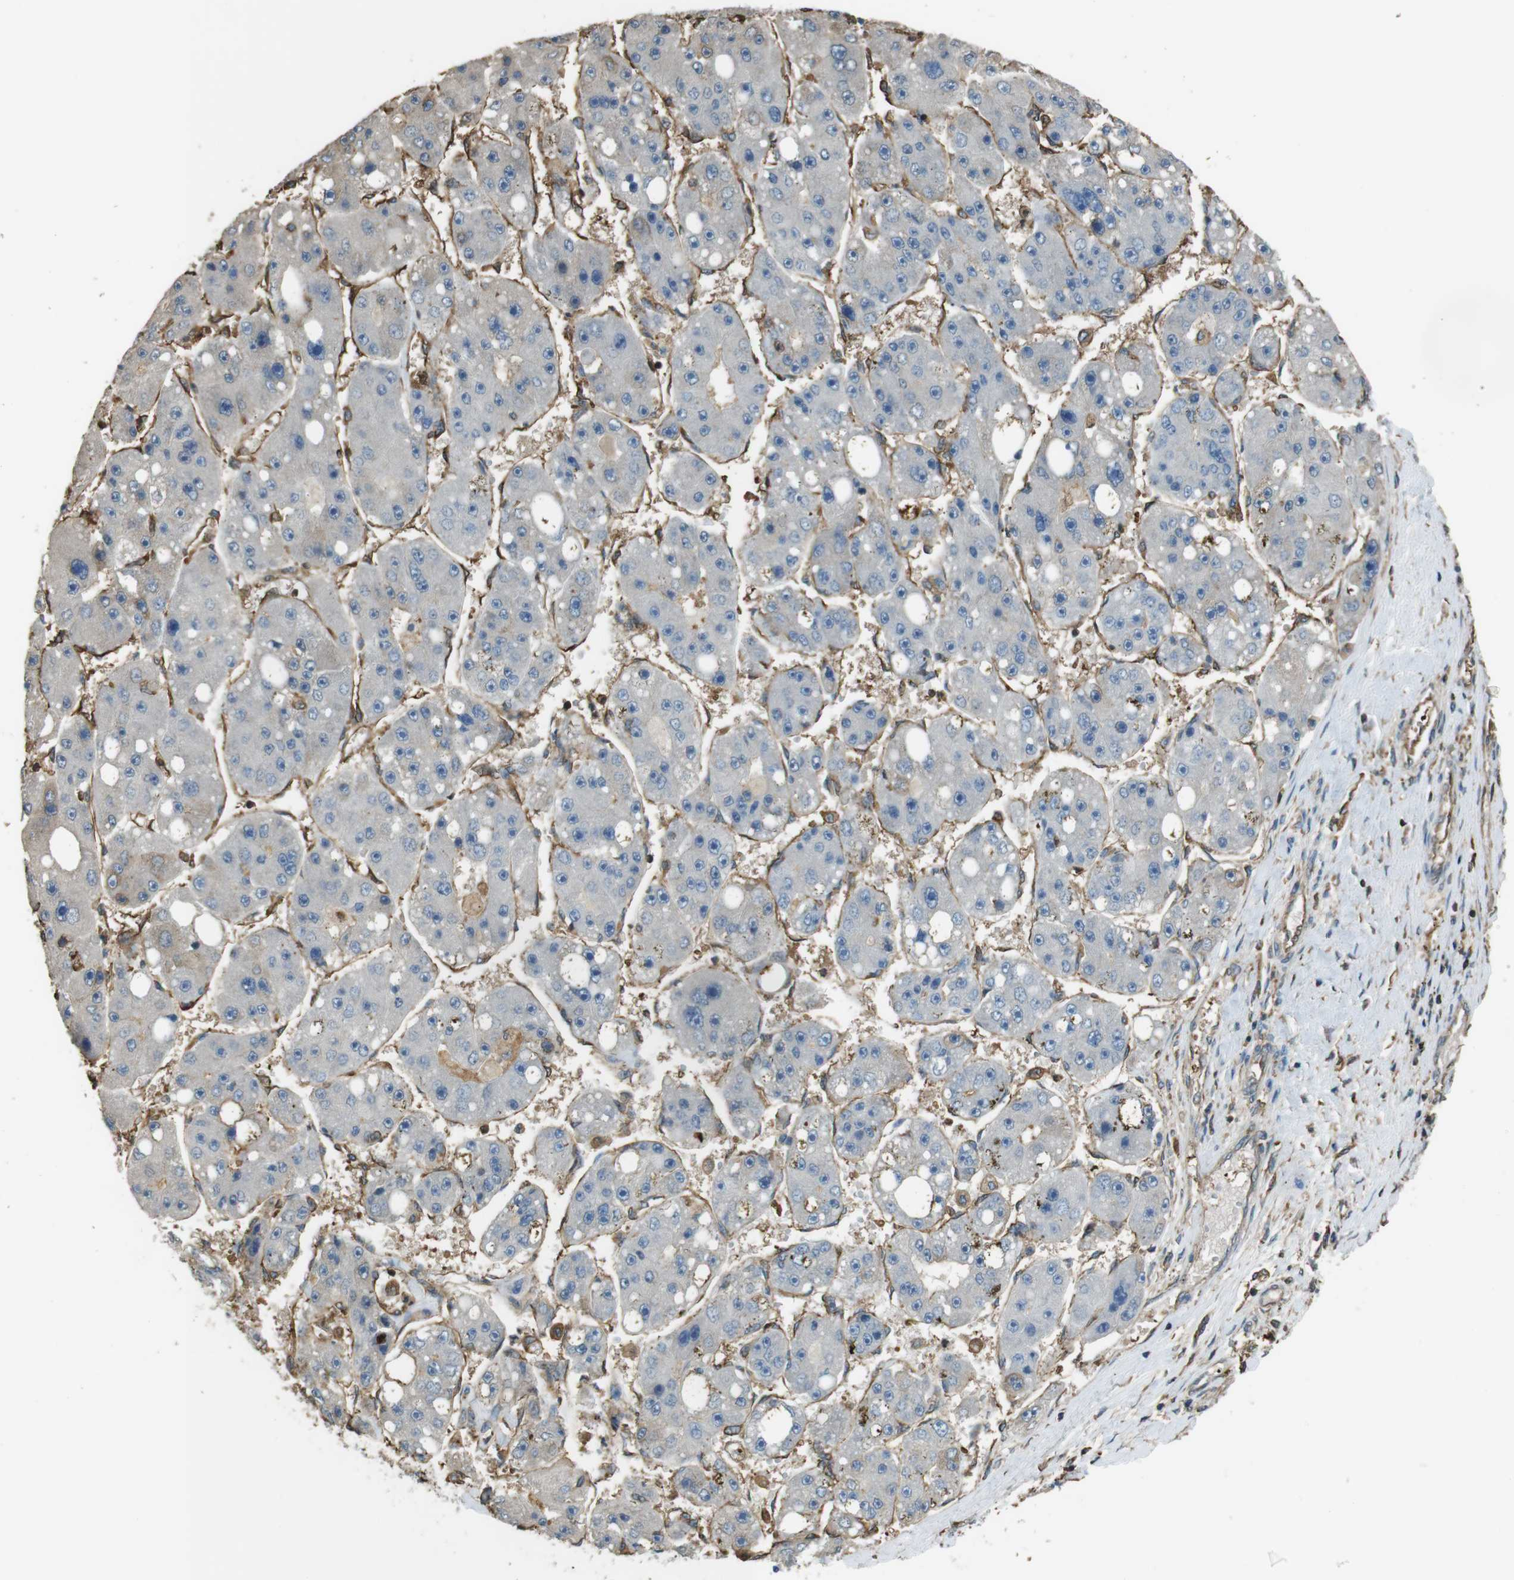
{"staining": {"intensity": "negative", "quantity": "none", "location": "none"}, "tissue": "liver cancer", "cell_type": "Tumor cells", "image_type": "cancer", "snomed": [{"axis": "morphology", "description": "Carcinoma, Hepatocellular, NOS"}, {"axis": "topography", "description": "Liver"}], "caption": "Micrograph shows no protein positivity in tumor cells of liver cancer (hepatocellular carcinoma) tissue. (DAB immunohistochemistry, high magnification).", "gene": "FCAR", "patient": {"sex": "female", "age": 61}}